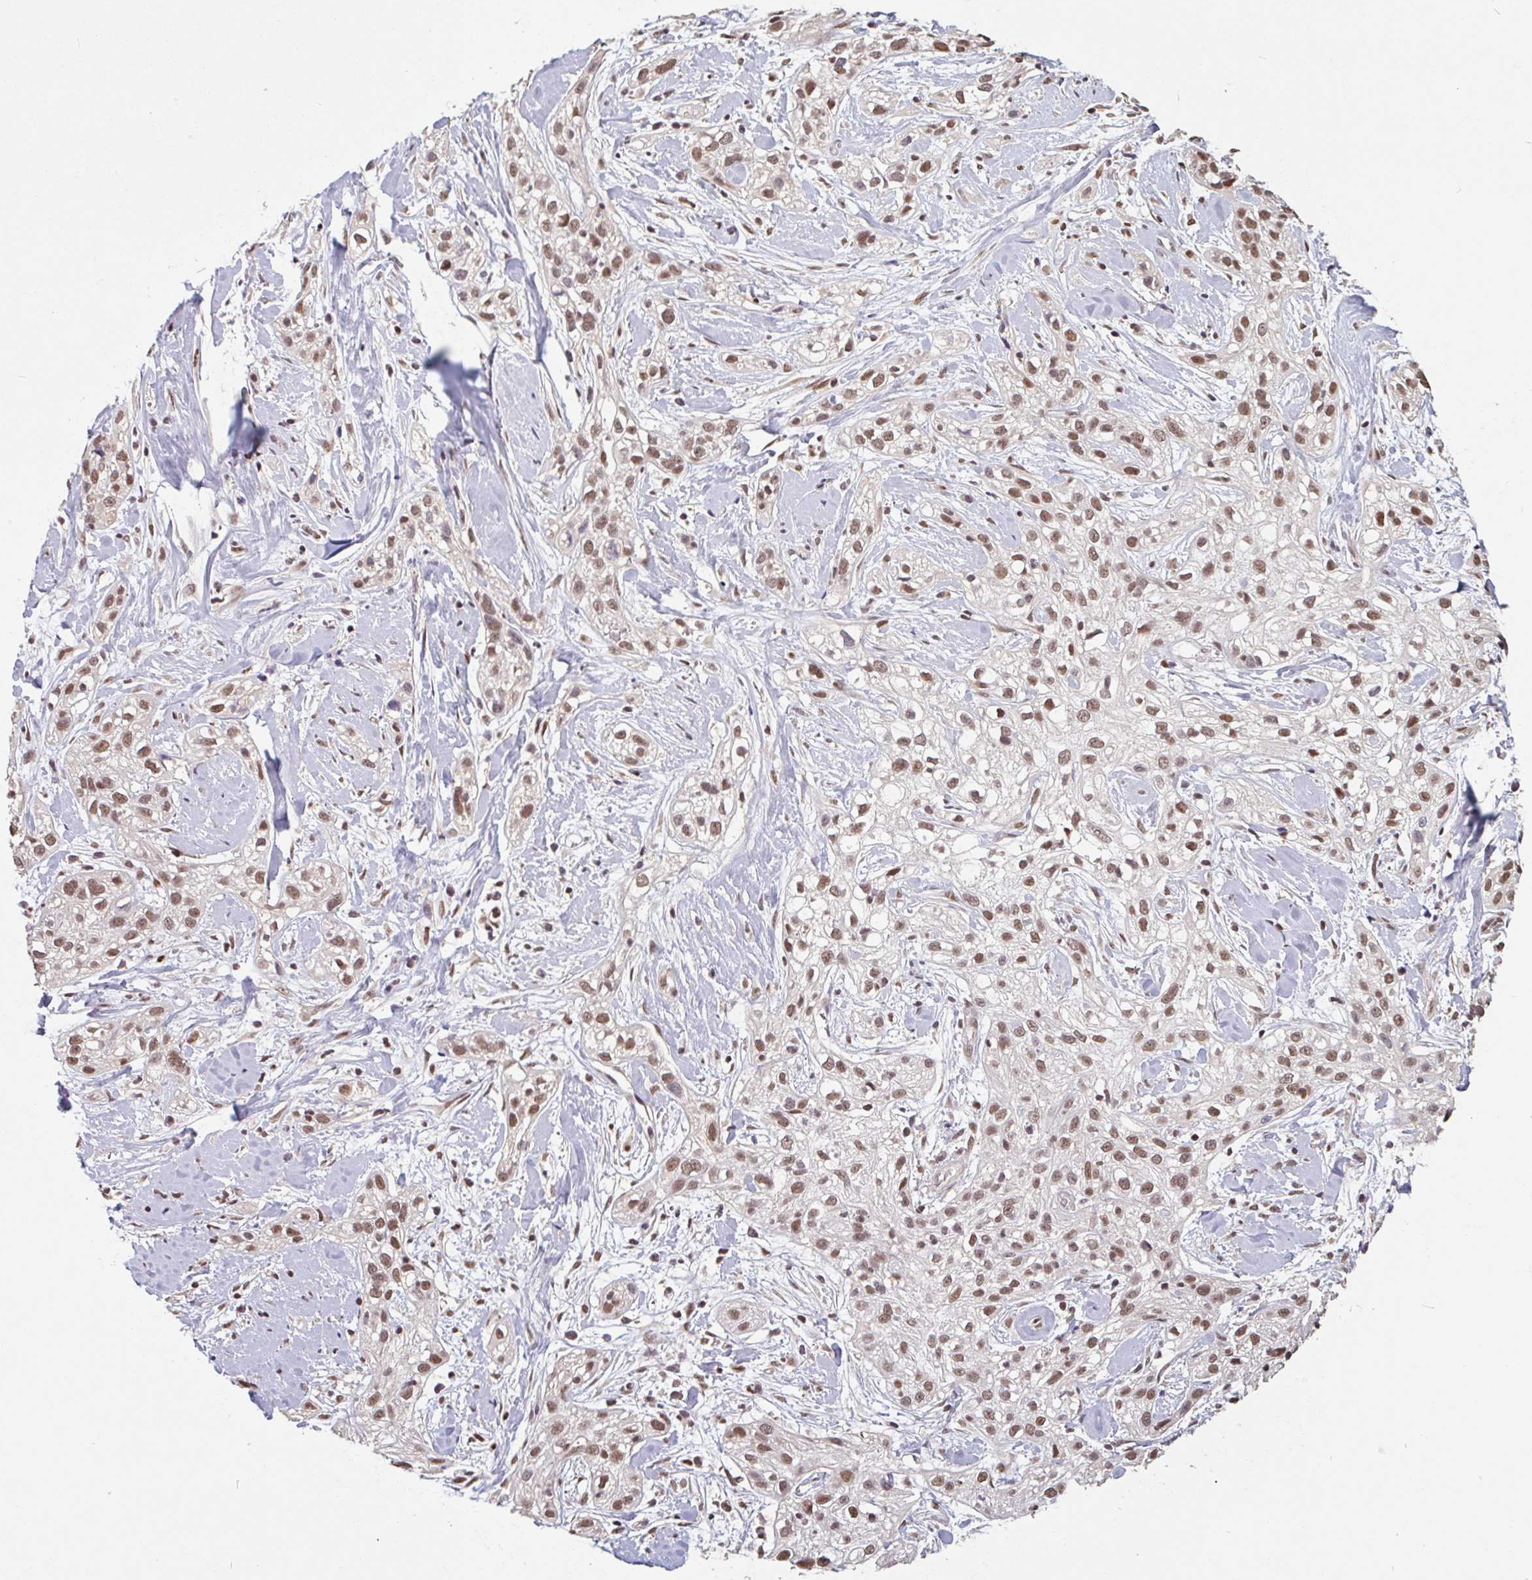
{"staining": {"intensity": "moderate", "quantity": ">75%", "location": "nuclear"}, "tissue": "skin cancer", "cell_type": "Tumor cells", "image_type": "cancer", "snomed": [{"axis": "morphology", "description": "Squamous cell carcinoma, NOS"}, {"axis": "topography", "description": "Skin"}], "caption": "Skin squamous cell carcinoma was stained to show a protein in brown. There is medium levels of moderate nuclear staining in about >75% of tumor cells.", "gene": "DR1", "patient": {"sex": "male", "age": 82}}